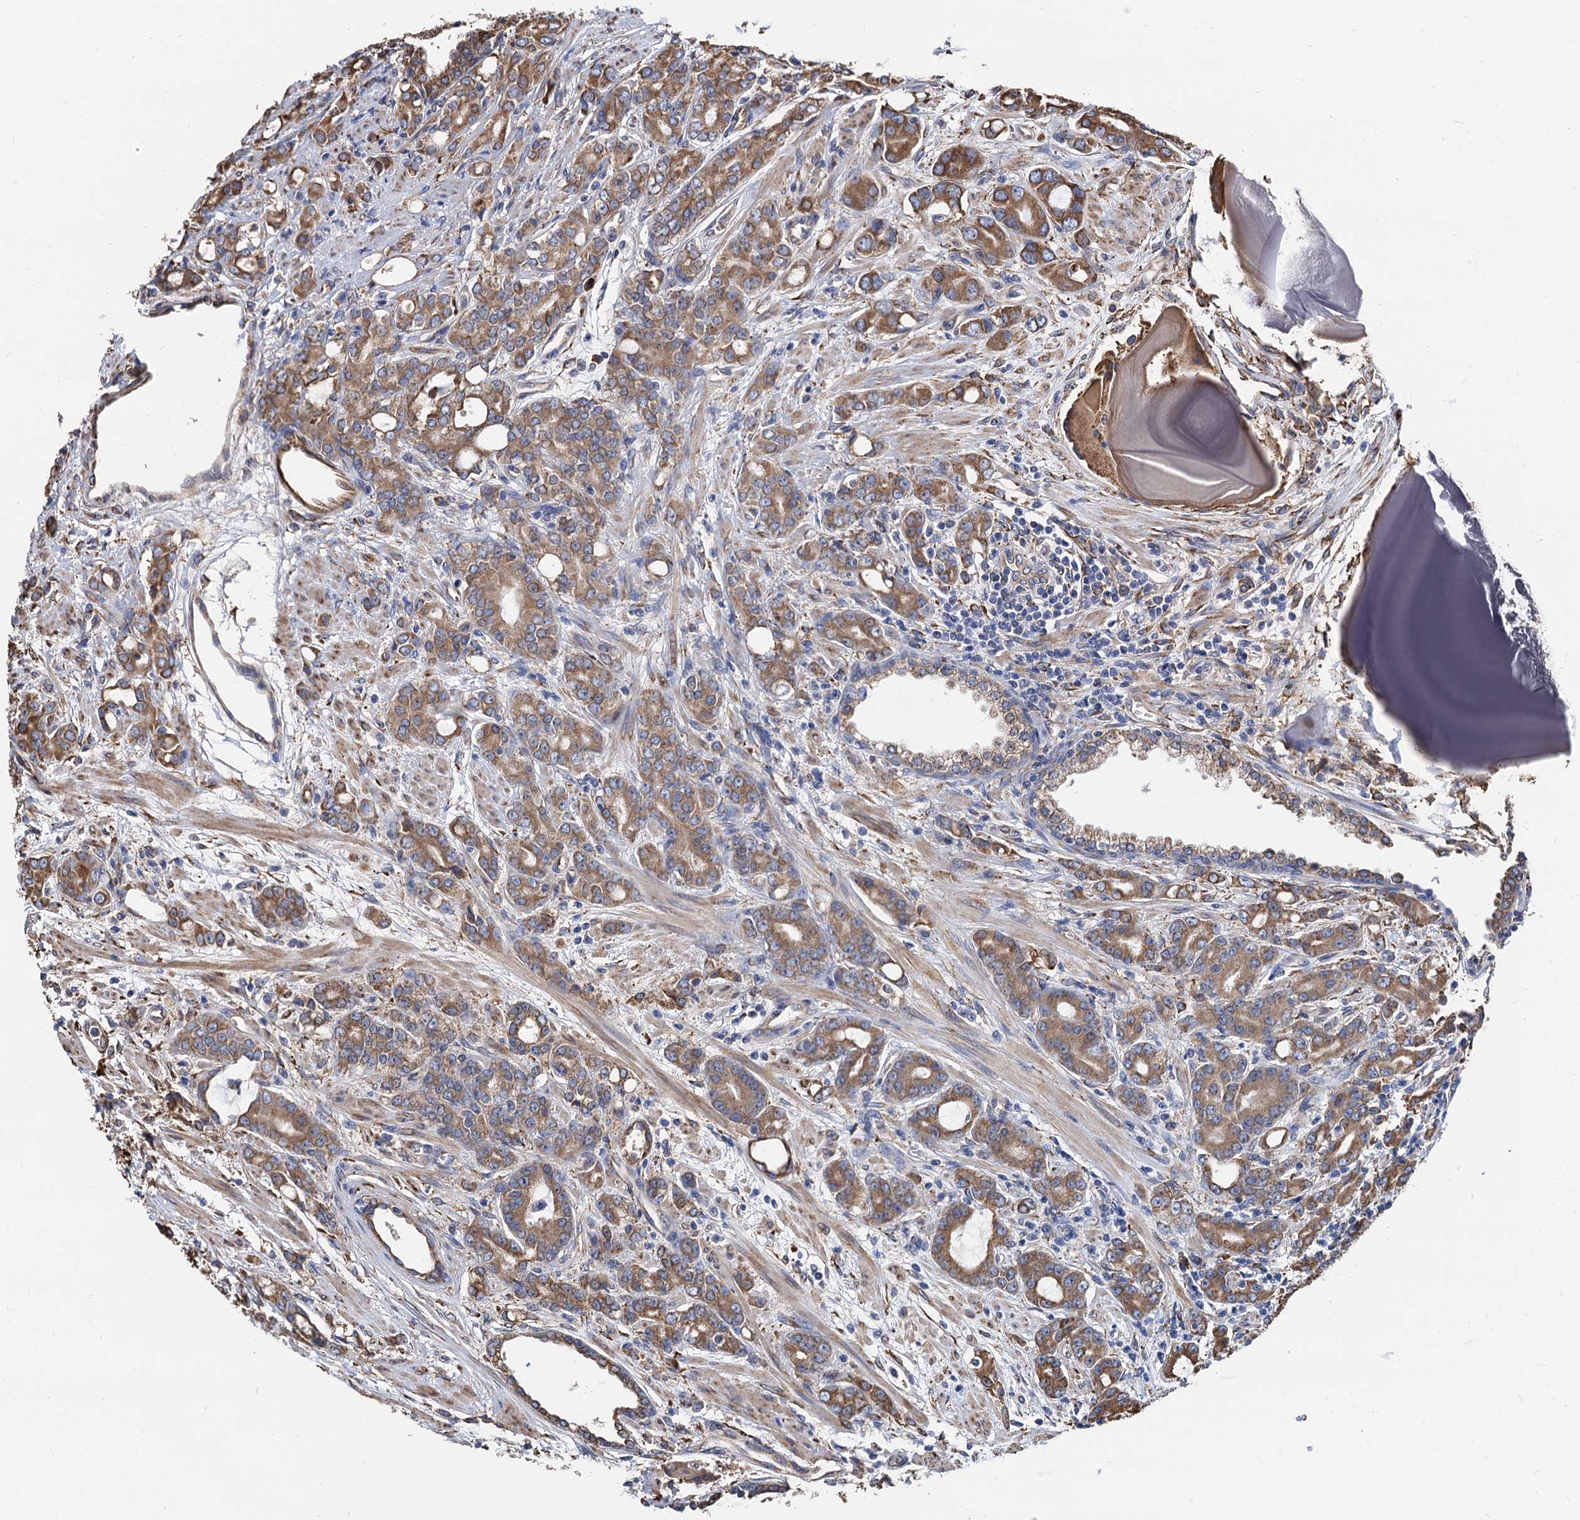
{"staining": {"intensity": "moderate", "quantity": ">75%", "location": "cytoplasmic/membranous"}, "tissue": "prostate cancer", "cell_type": "Tumor cells", "image_type": "cancer", "snomed": [{"axis": "morphology", "description": "Adenocarcinoma, High grade"}, {"axis": "topography", "description": "Prostate"}], "caption": "Protein expression analysis of human prostate cancer (high-grade adenocarcinoma) reveals moderate cytoplasmic/membranous expression in about >75% of tumor cells.", "gene": "CNNM1", "patient": {"sex": "male", "age": 62}}